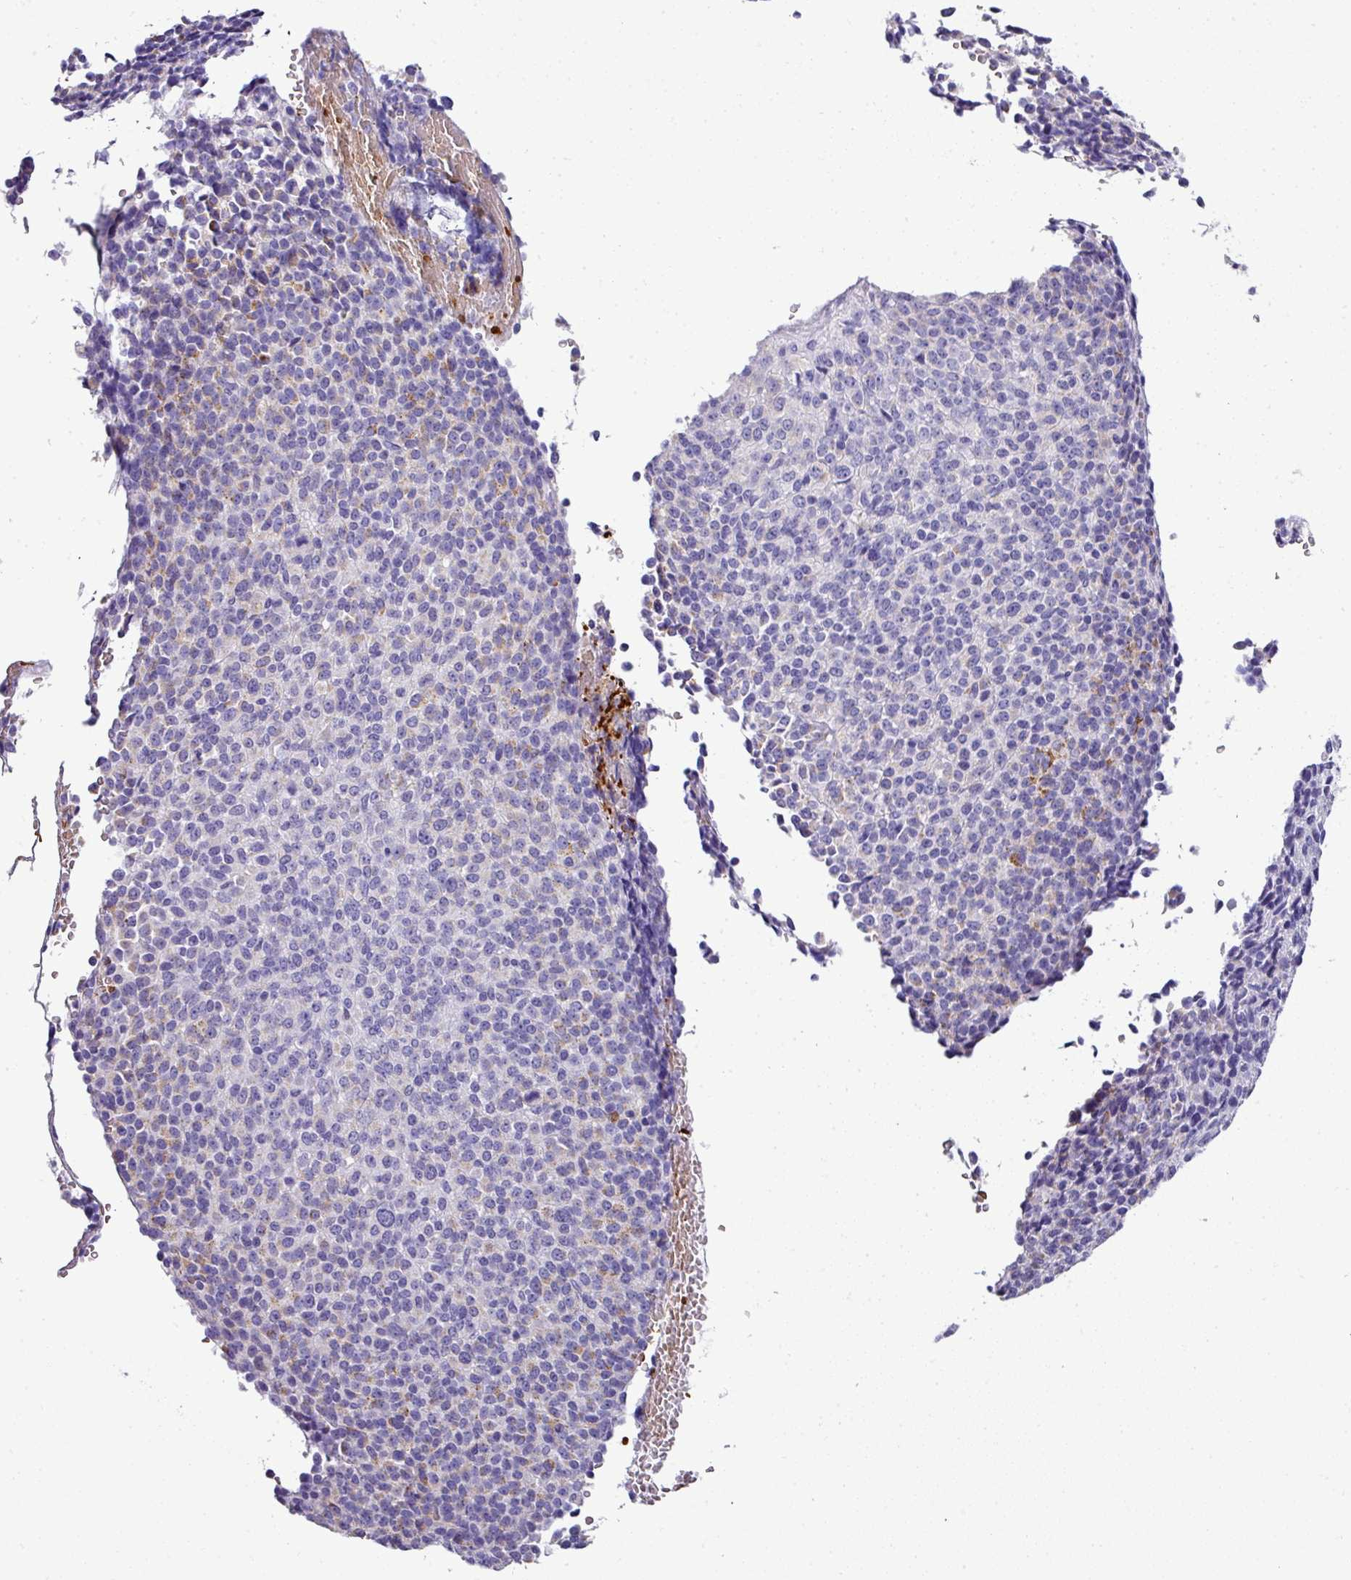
{"staining": {"intensity": "negative", "quantity": "none", "location": "none"}, "tissue": "melanoma", "cell_type": "Tumor cells", "image_type": "cancer", "snomed": [{"axis": "morphology", "description": "Malignant melanoma, Metastatic site"}, {"axis": "topography", "description": "Brain"}], "caption": "Immunohistochemistry (IHC) image of neoplastic tissue: human melanoma stained with DAB (3,3'-diaminobenzidine) shows no significant protein positivity in tumor cells. Brightfield microscopy of immunohistochemistry stained with DAB (3,3'-diaminobenzidine) (brown) and hematoxylin (blue), captured at high magnification.", "gene": "NAPSA", "patient": {"sex": "female", "age": 56}}